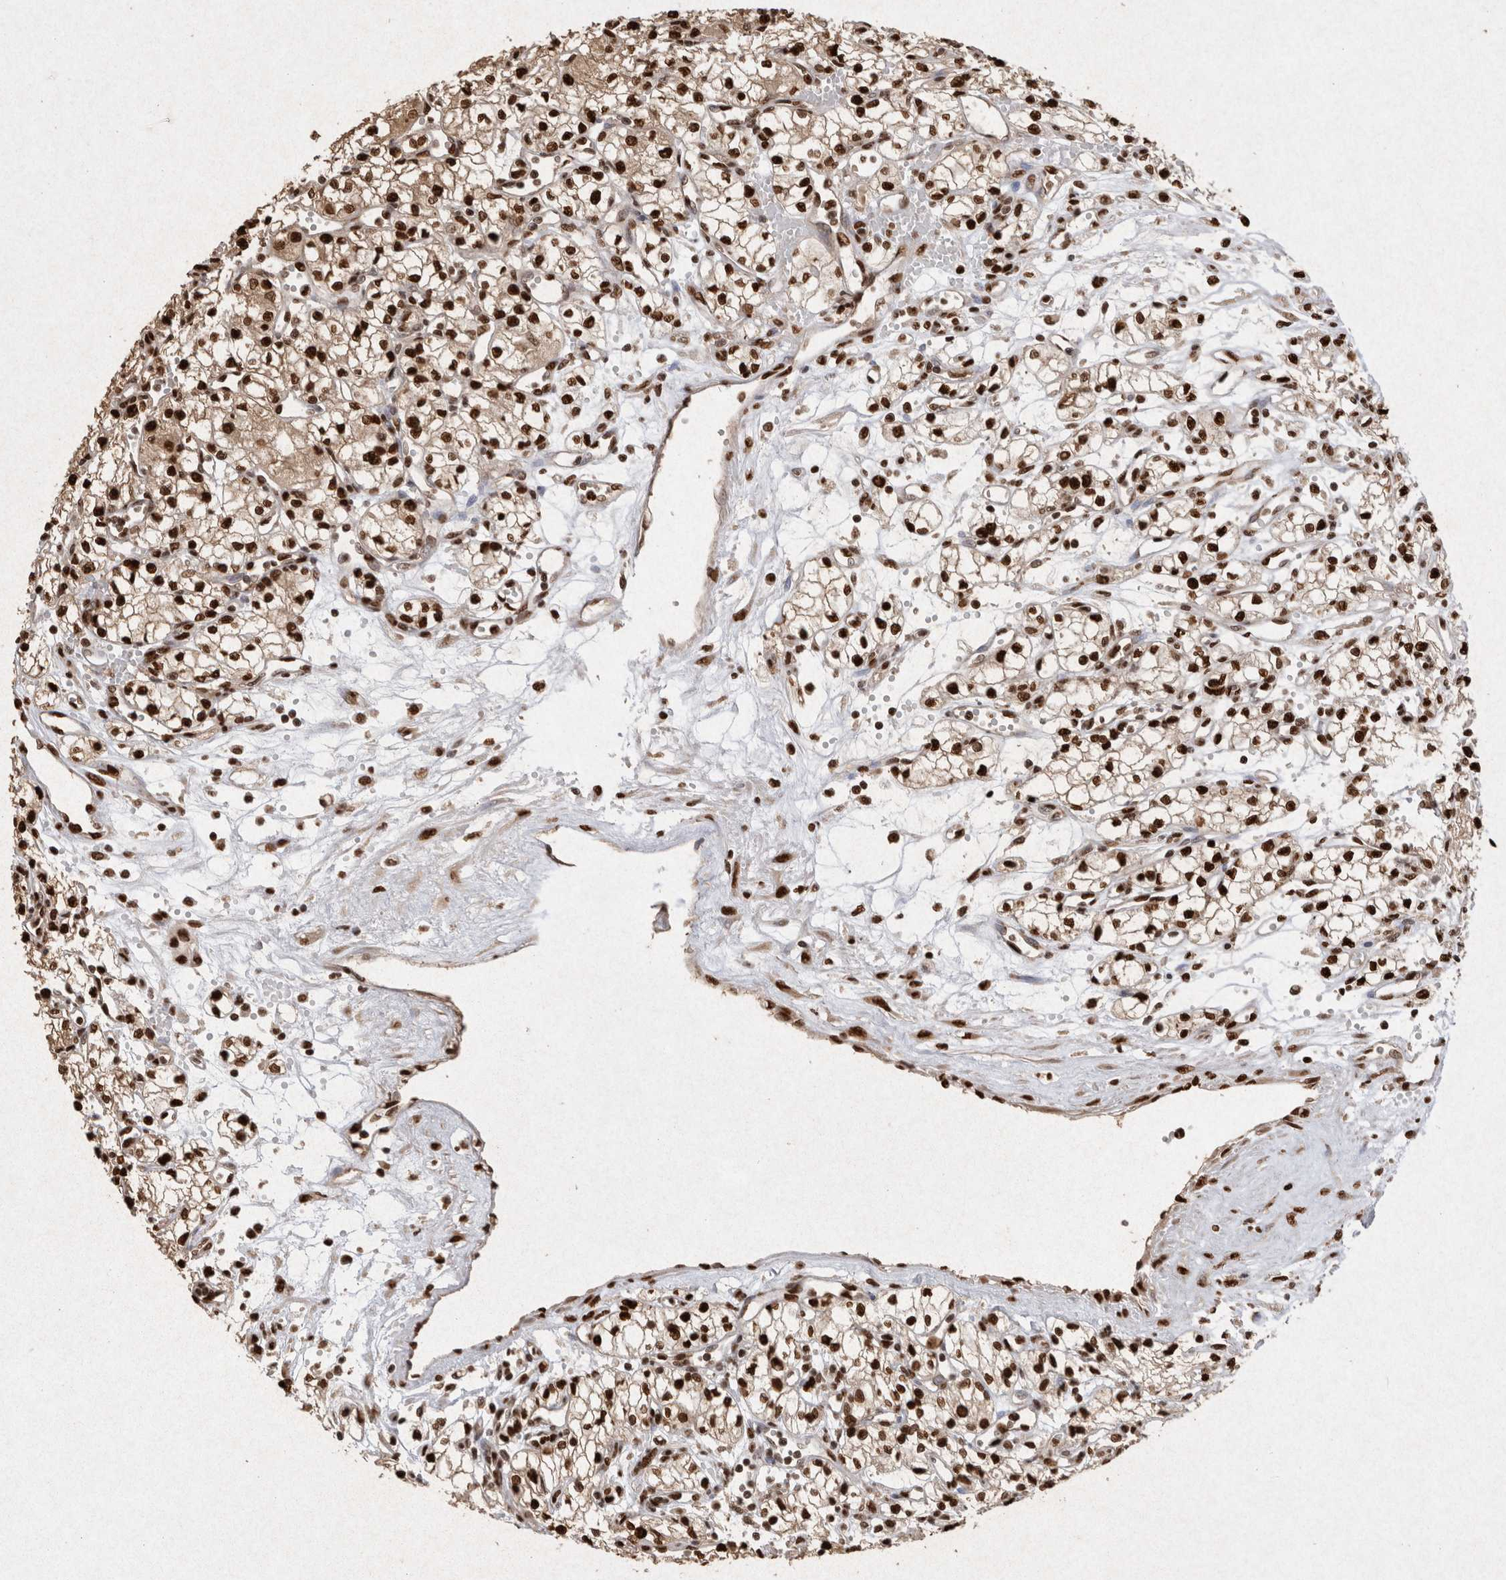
{"staining": {"intensity": "strong", "quantity": ">75%", "location": "nuclear"}, "tissue": "renal cancer", "cell_type": "Tumor cells", "image_type": "cancer", "snomed": [{"axis": "morphology", "description": "Normal tissue, NOS"}, {"axis": "morphology", "description": "Adenocarcinoma, NOS"}, {"axis": "topography", "description": "Kidney"}], "caption": "Immunohistochemical staining of renal cancer shows high levels of strong nuclear protein positivity in approximately >75% of tumor cells.", "gene": "HDGF", "patient": {"sex": "male", "age": 59}}